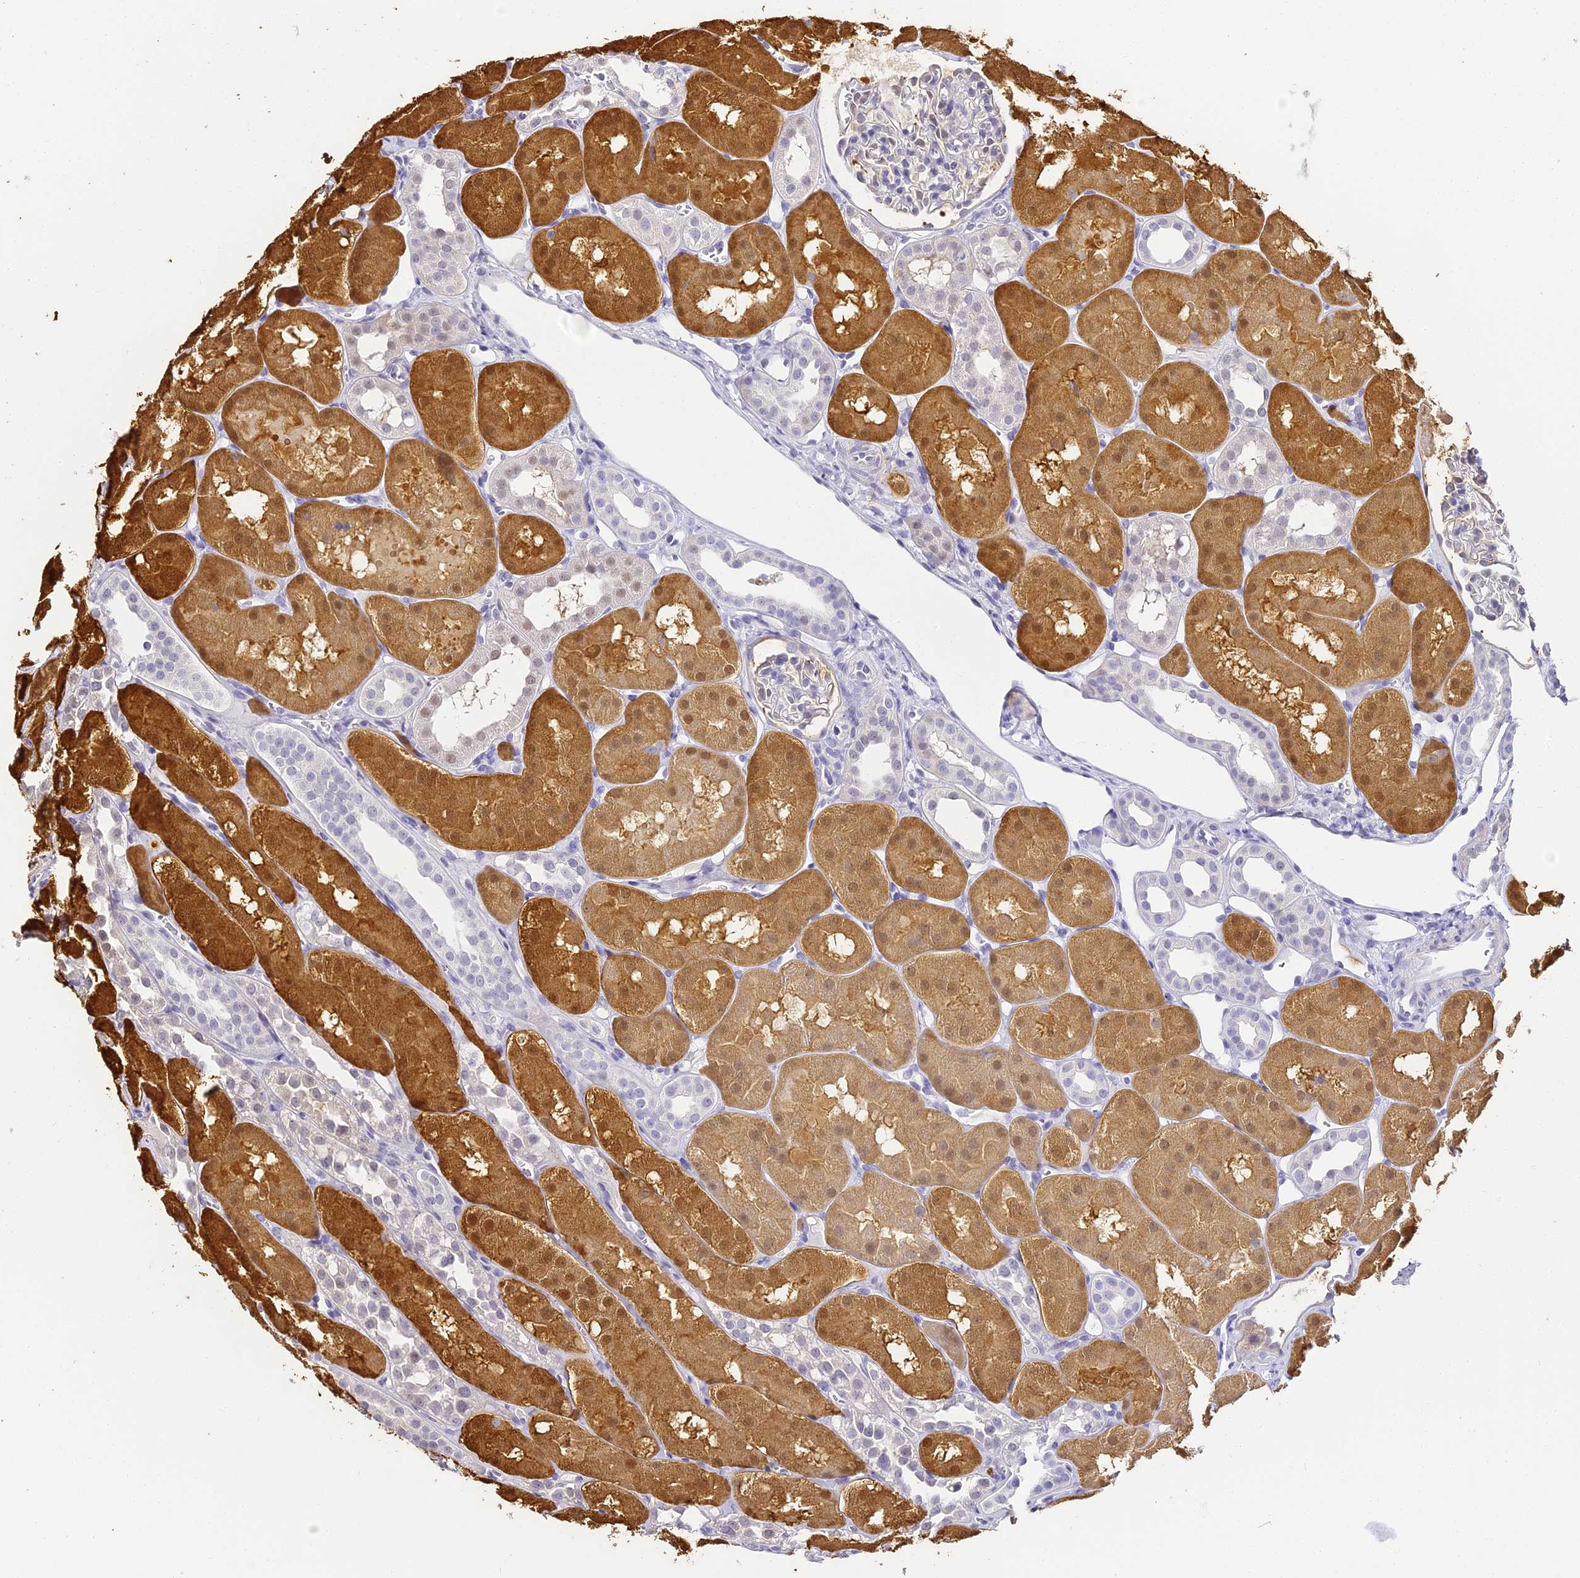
{"staining": {"intensity": "negative", "quantity": "none", "location": "none"}, "tissue": "kidney", "cell_type": "Cells in glomeruli", "image_type": "normal", "snomed": [{"axis": "morphology", "description": "Normal tissue, NOS"}, {"axis": "topography", "description": "Kidney"}, {"axis": "topography", "description": "Urinary bladder"}], "caption": "Photomicrograph shows no significant protein positivity in cells in glomeruli of unremarkable kidney. (DAB (3,3'-diaminobenzidine) IHC, high magnification).", "gene": "ABHD14A", "patient": {"sex": "male", "age": 16}}